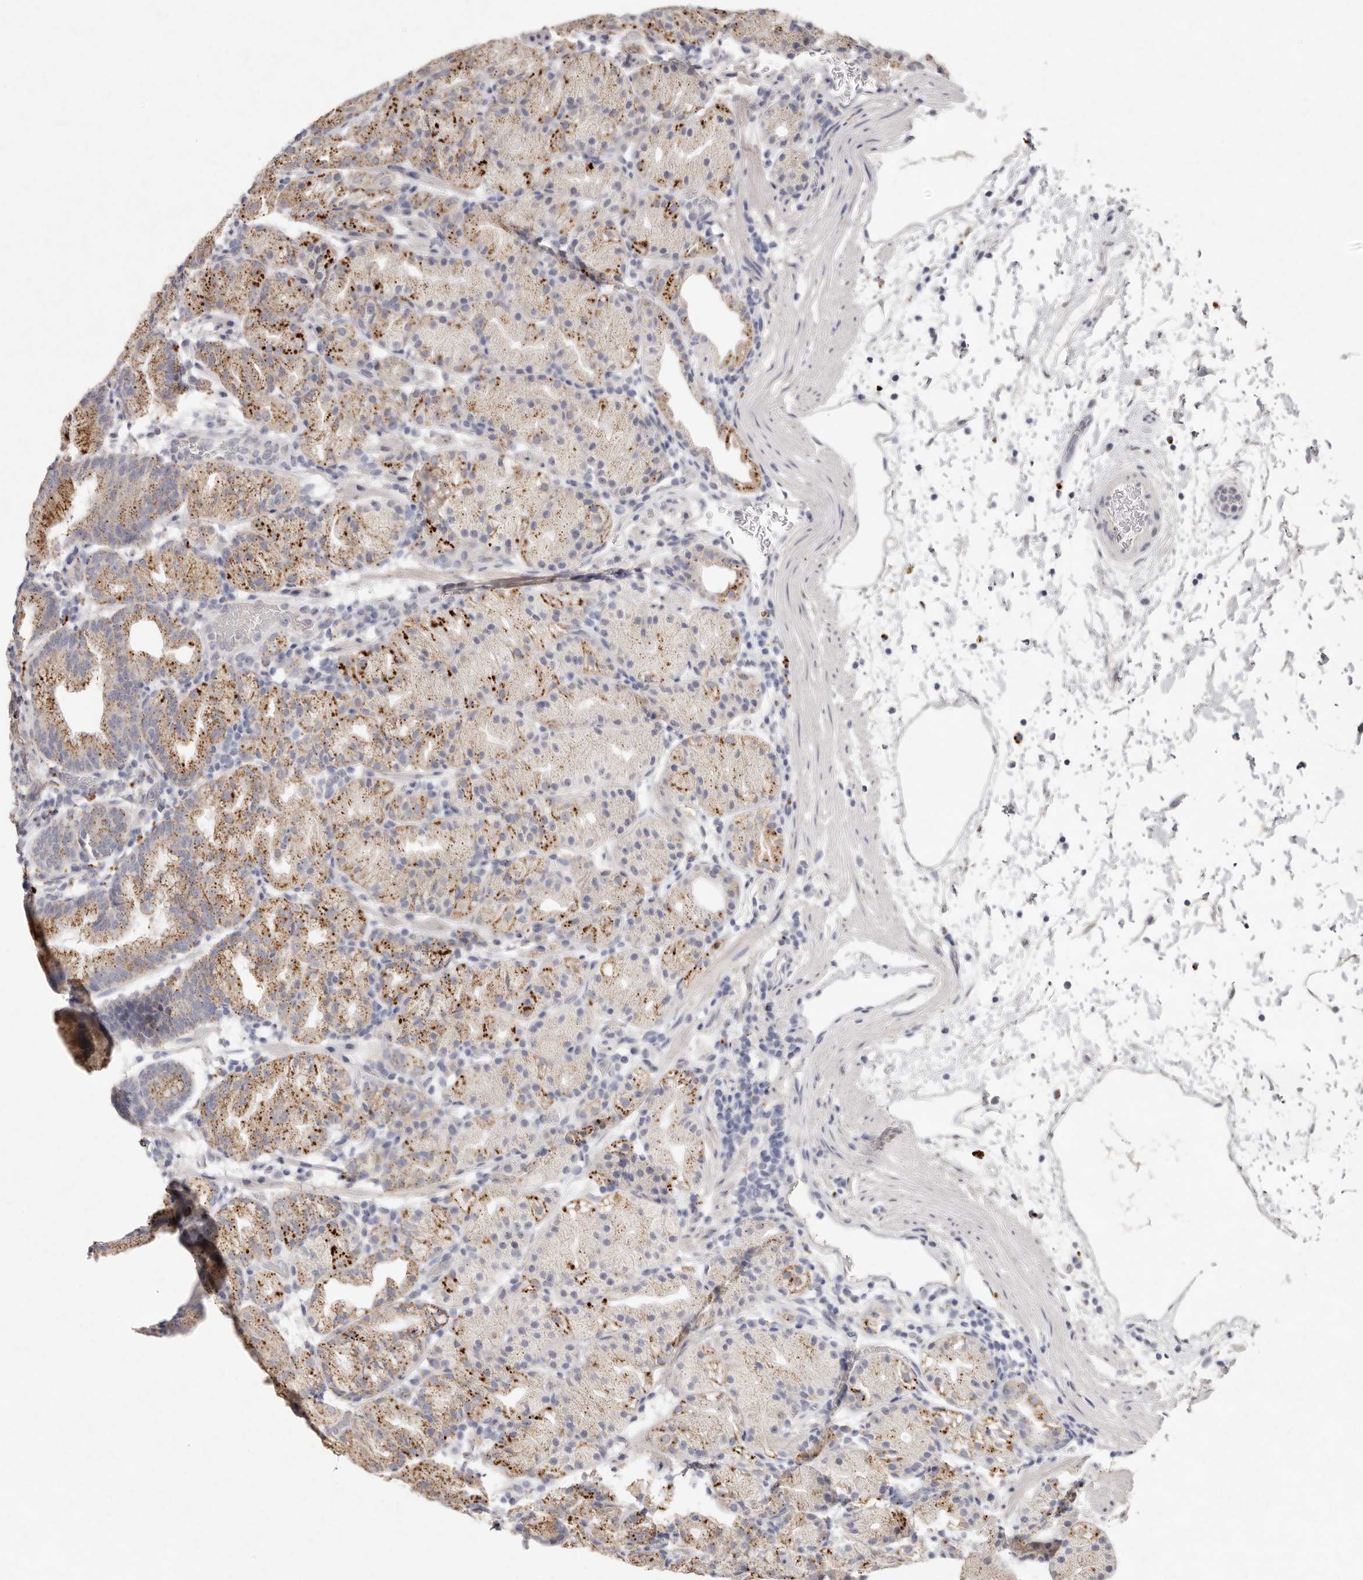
{"staining": {"intensity": "moderate", "quantity": "25%-75%", "location": "cytoplasmic/membranous"}, "tissue": "stomach", "cell_type": "Glandular cells", "image_type": "normal", "snomed": [{"axis": "morphology", "description": "Normal tissue, NOS"}, {"axis": "topography", "description": "Stomach, upper"}], "caption": "Protein staining shows moderate cytoplasmic/membranous expression in about 25%-75% of glandular cells in benign stomach.", "gene": "FAM185A", "patient": {"sex": "male", "age": 48}}